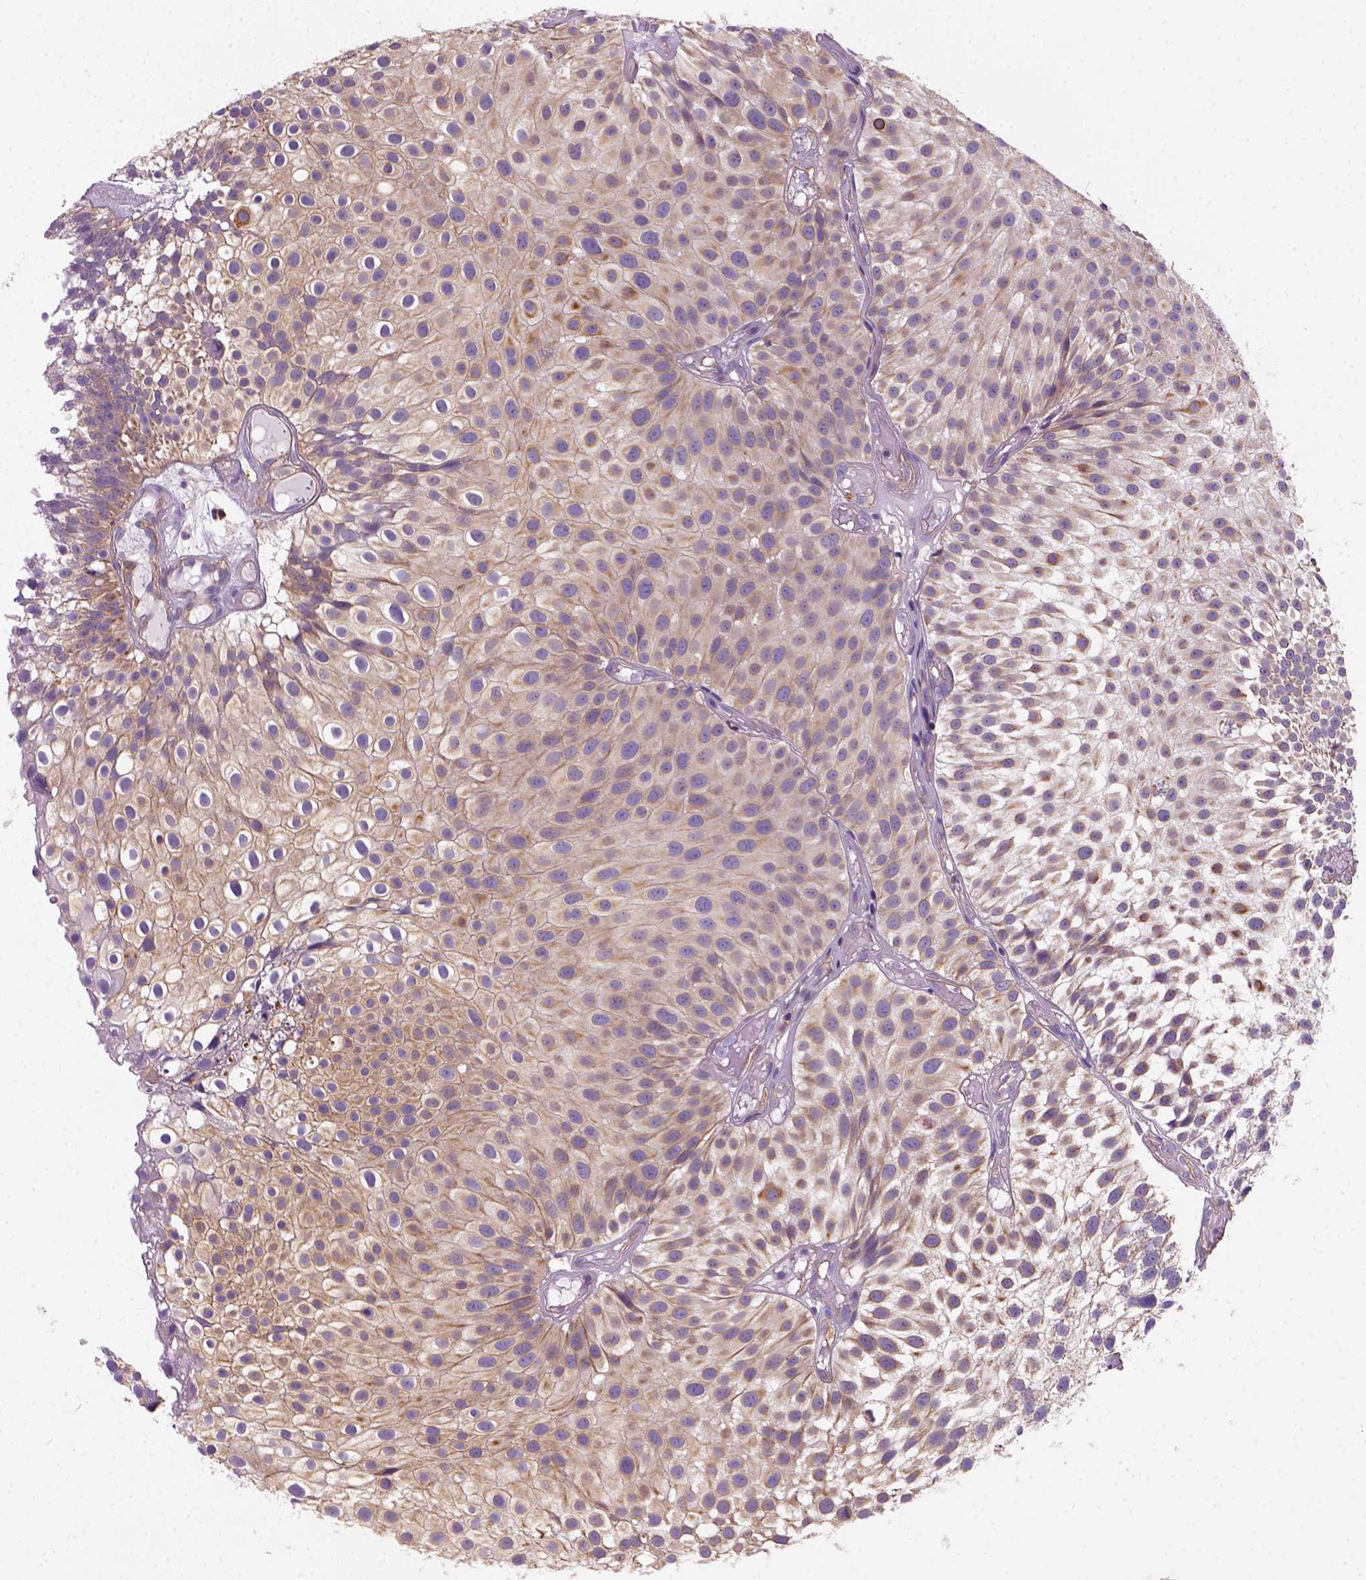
{"staining": {"intensity": "moderate", "quantity": ">75%", "location": "cytoplasmic/membranous"}, "tissue": "urothelial cancer", "cell_type": "Tumor cells", "image_type": "cancer", "snomed": [{"axis": "morphology", "description": "Urothelial carcinoma, Low grade"}, {"axis": "topography", "description": "Urinary bladder"}], "caption": "DAB (3,3'-diaminobenzidine) immunohistochemical staining of human urothelial cancer exhibits moderate cytoplasmic/membranous protein staining in approximately >75% of tumor cells. The staining was performed using DAB (3,3'-diaminobenzidine), with brown indicating positive protein expression. Nuclei are stained blue with hematoxylin.", "gene": "GPRC5D", "patient": {"sex": "male", "age": 79}}